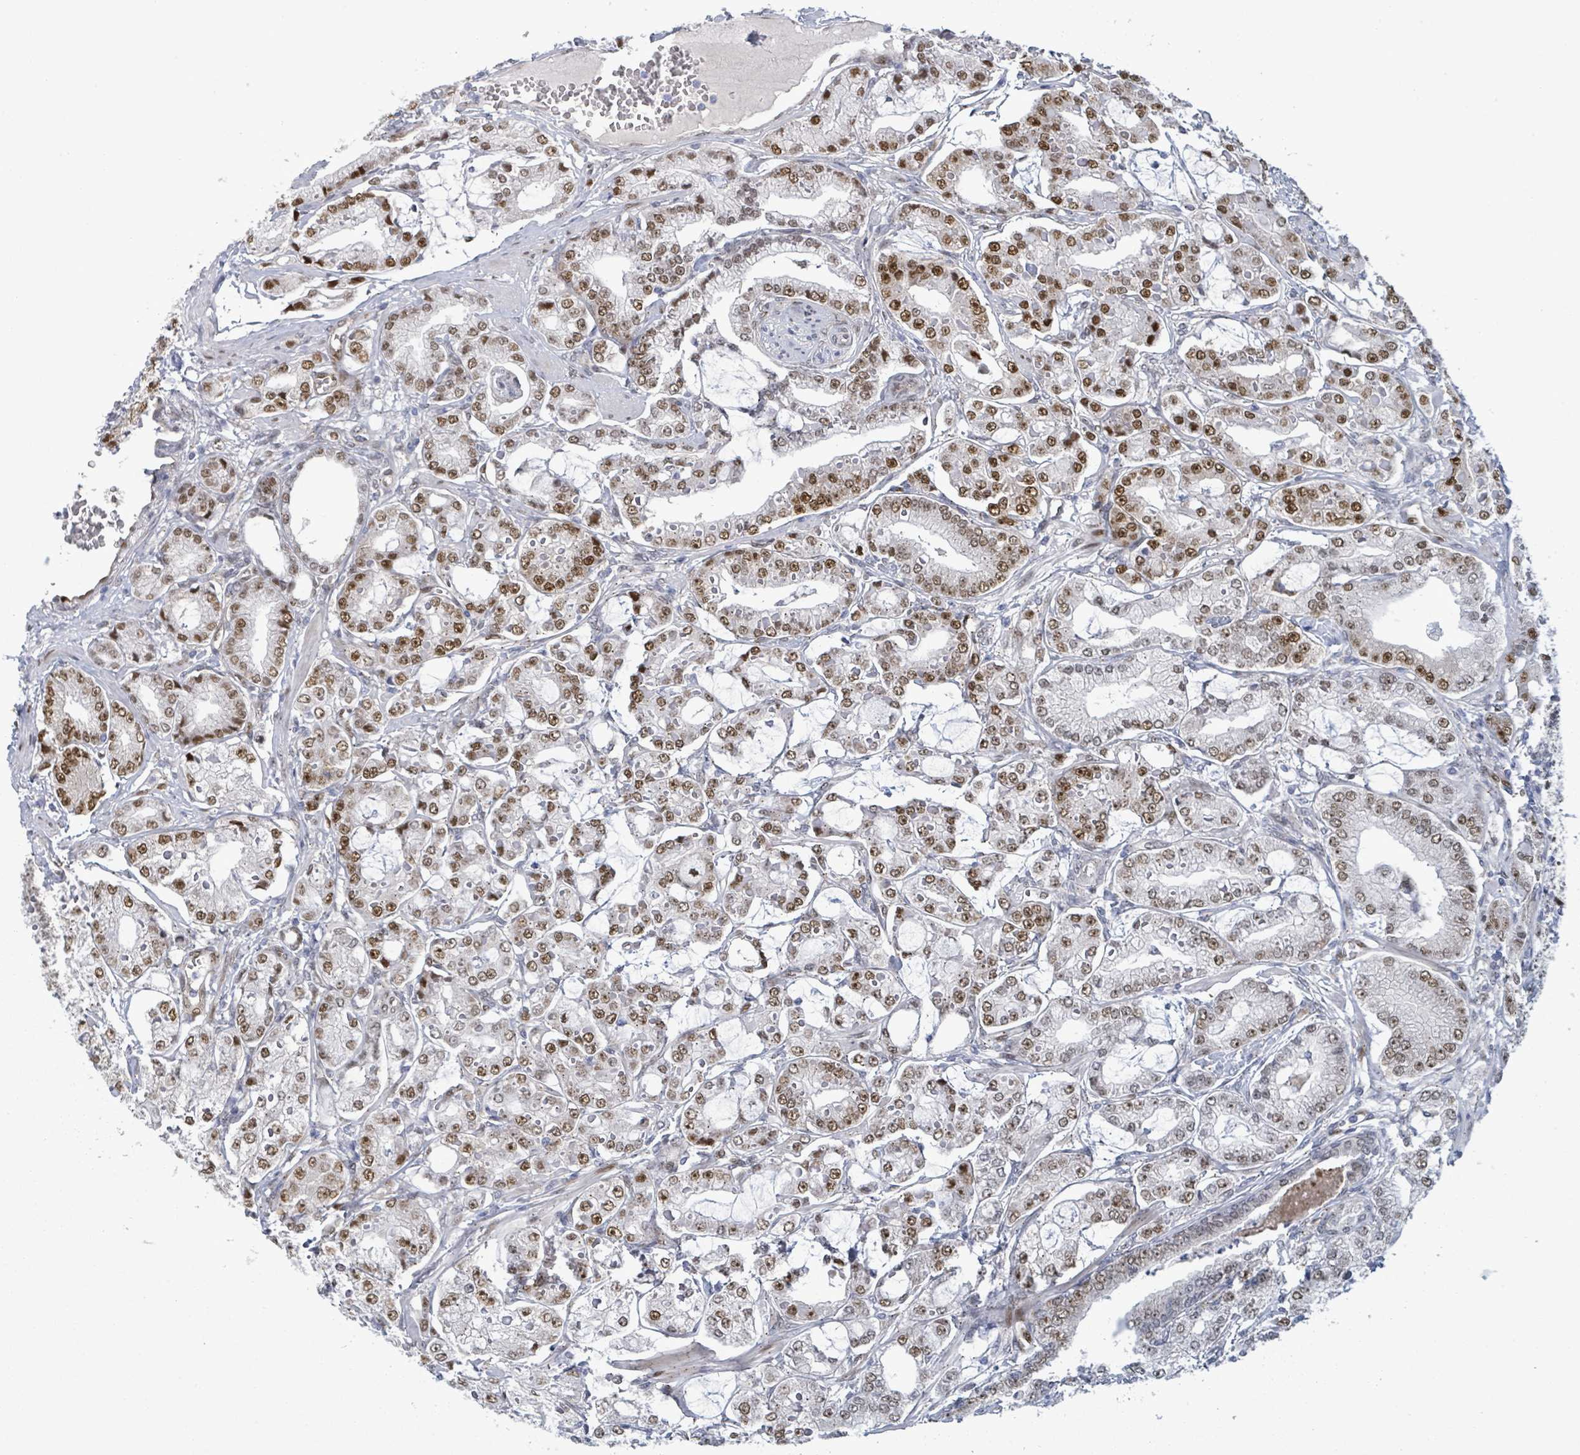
{"staining": {"intensity": "moderate", "quantity": ">75%", "location": "cytoplasmic/membranous,nuclear"}, "tissue": "prostate cancer", "cell_type": "Tumor cells", "image_type": "cancer", "snomed": [{"axis": "morphology", "description": "Adenocarcinoma, High grade"}, {"axis": "topography", "description": "Prostate"}], "caption": "Prostate adenocarcinoma (high-grade) stained for a protein (brown) demonstrates moderate cytoplasmic/membranous and nuclear positive staining in about >75% of tumor cells.", "gene": "TUSC1", "patient": {"sex": "male", "age": 71}}